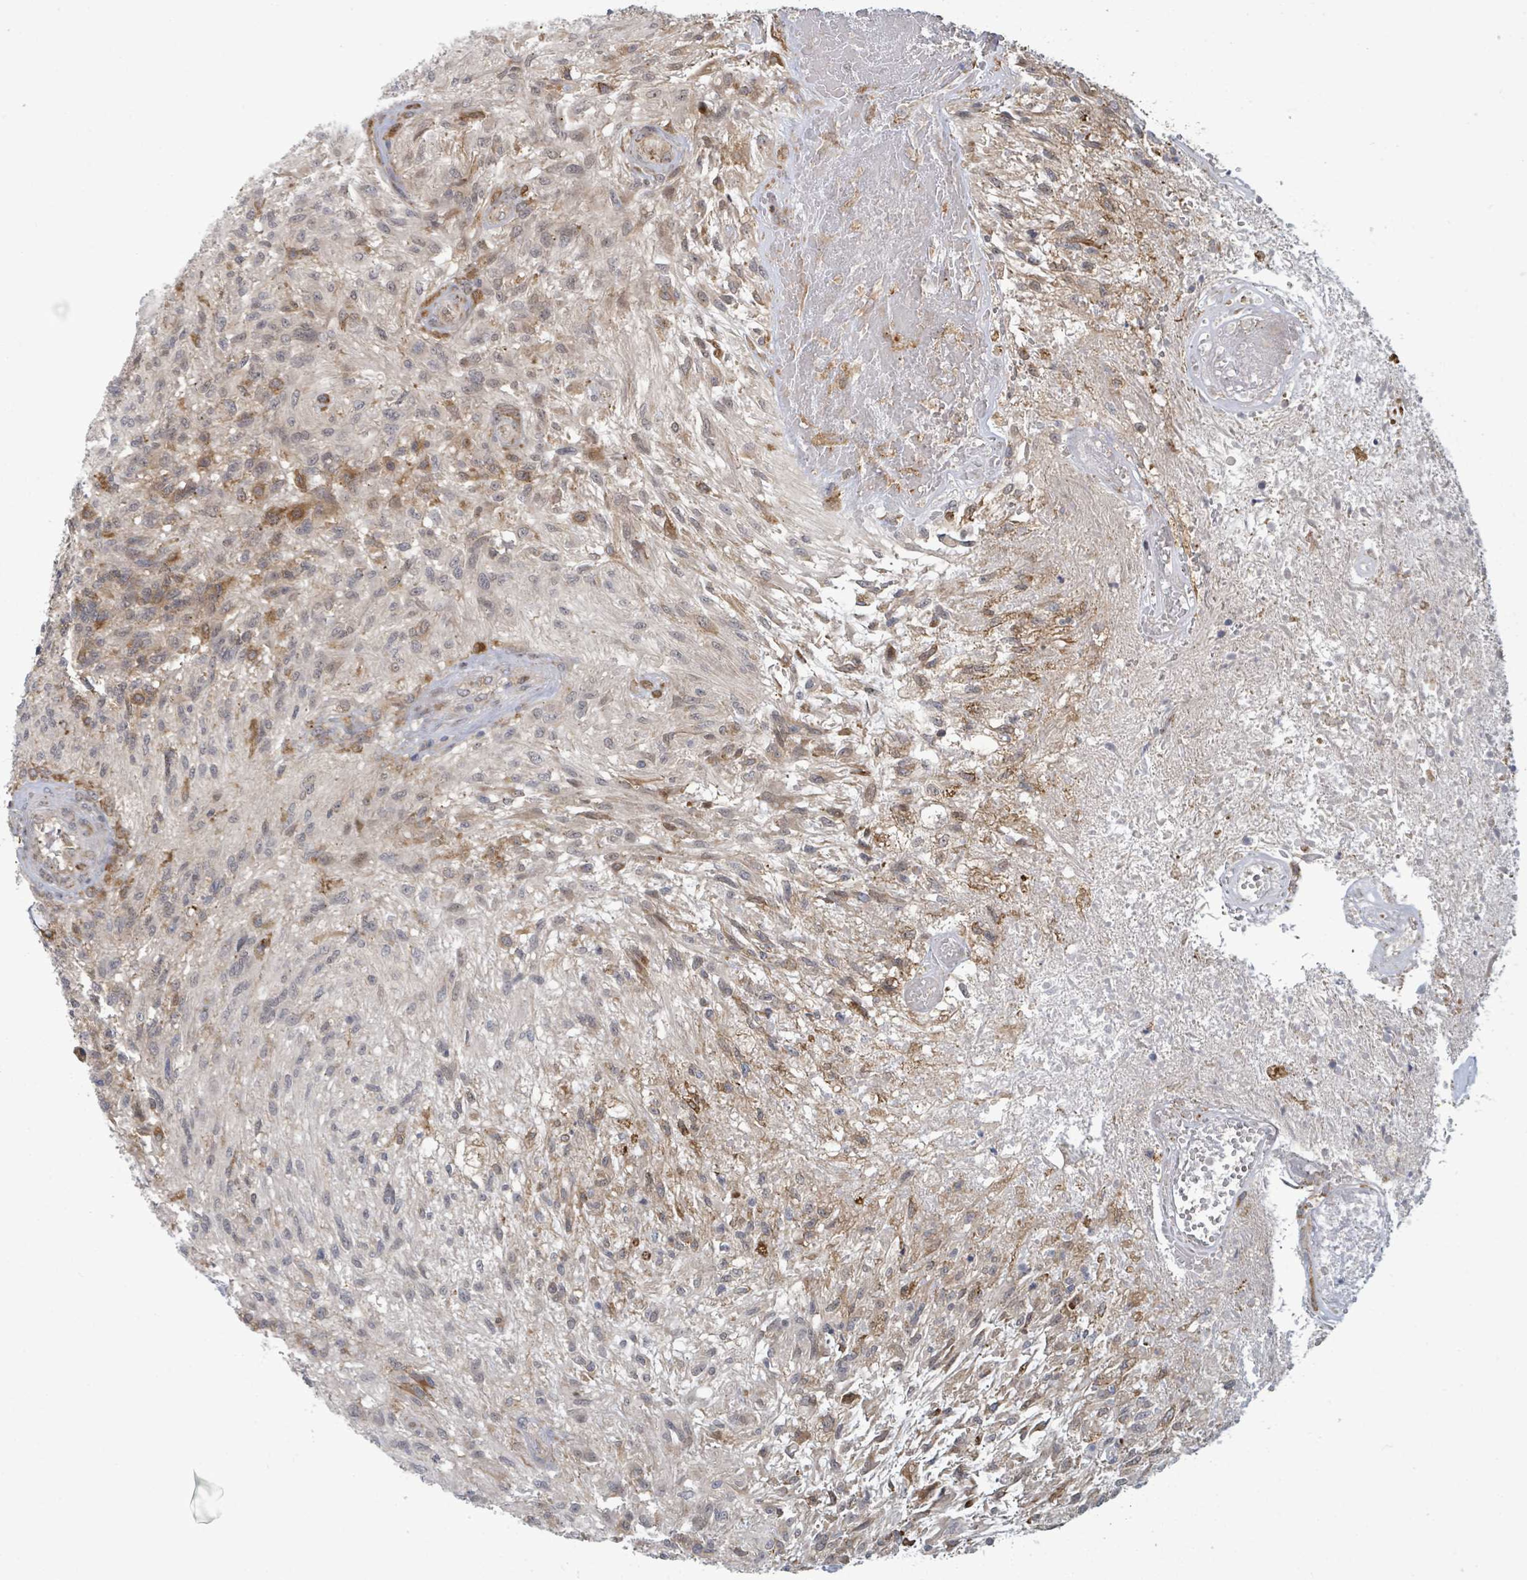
{"staining": {"intensity": "moderate", "quantity": "<25%", "location": "cytoplasmic/membranous"}, "tissue": "glioma", "cell_type": "Tumor cells", "image_type": "cancer", "snomed": [{"axis": "morphology", "description": "Glioma, malignant, High grade"}, {"axis": "topography", "description": "Brain"}], "caption": "Brown immunohistochemical staining in human malignant glioma (high-grade) demonstrates moderate cytoplasmic/membranous staining in approximately <25% of tumor cells.", "gene": "SHROOM2", "patient": {"sex": "male", "age": 56}}